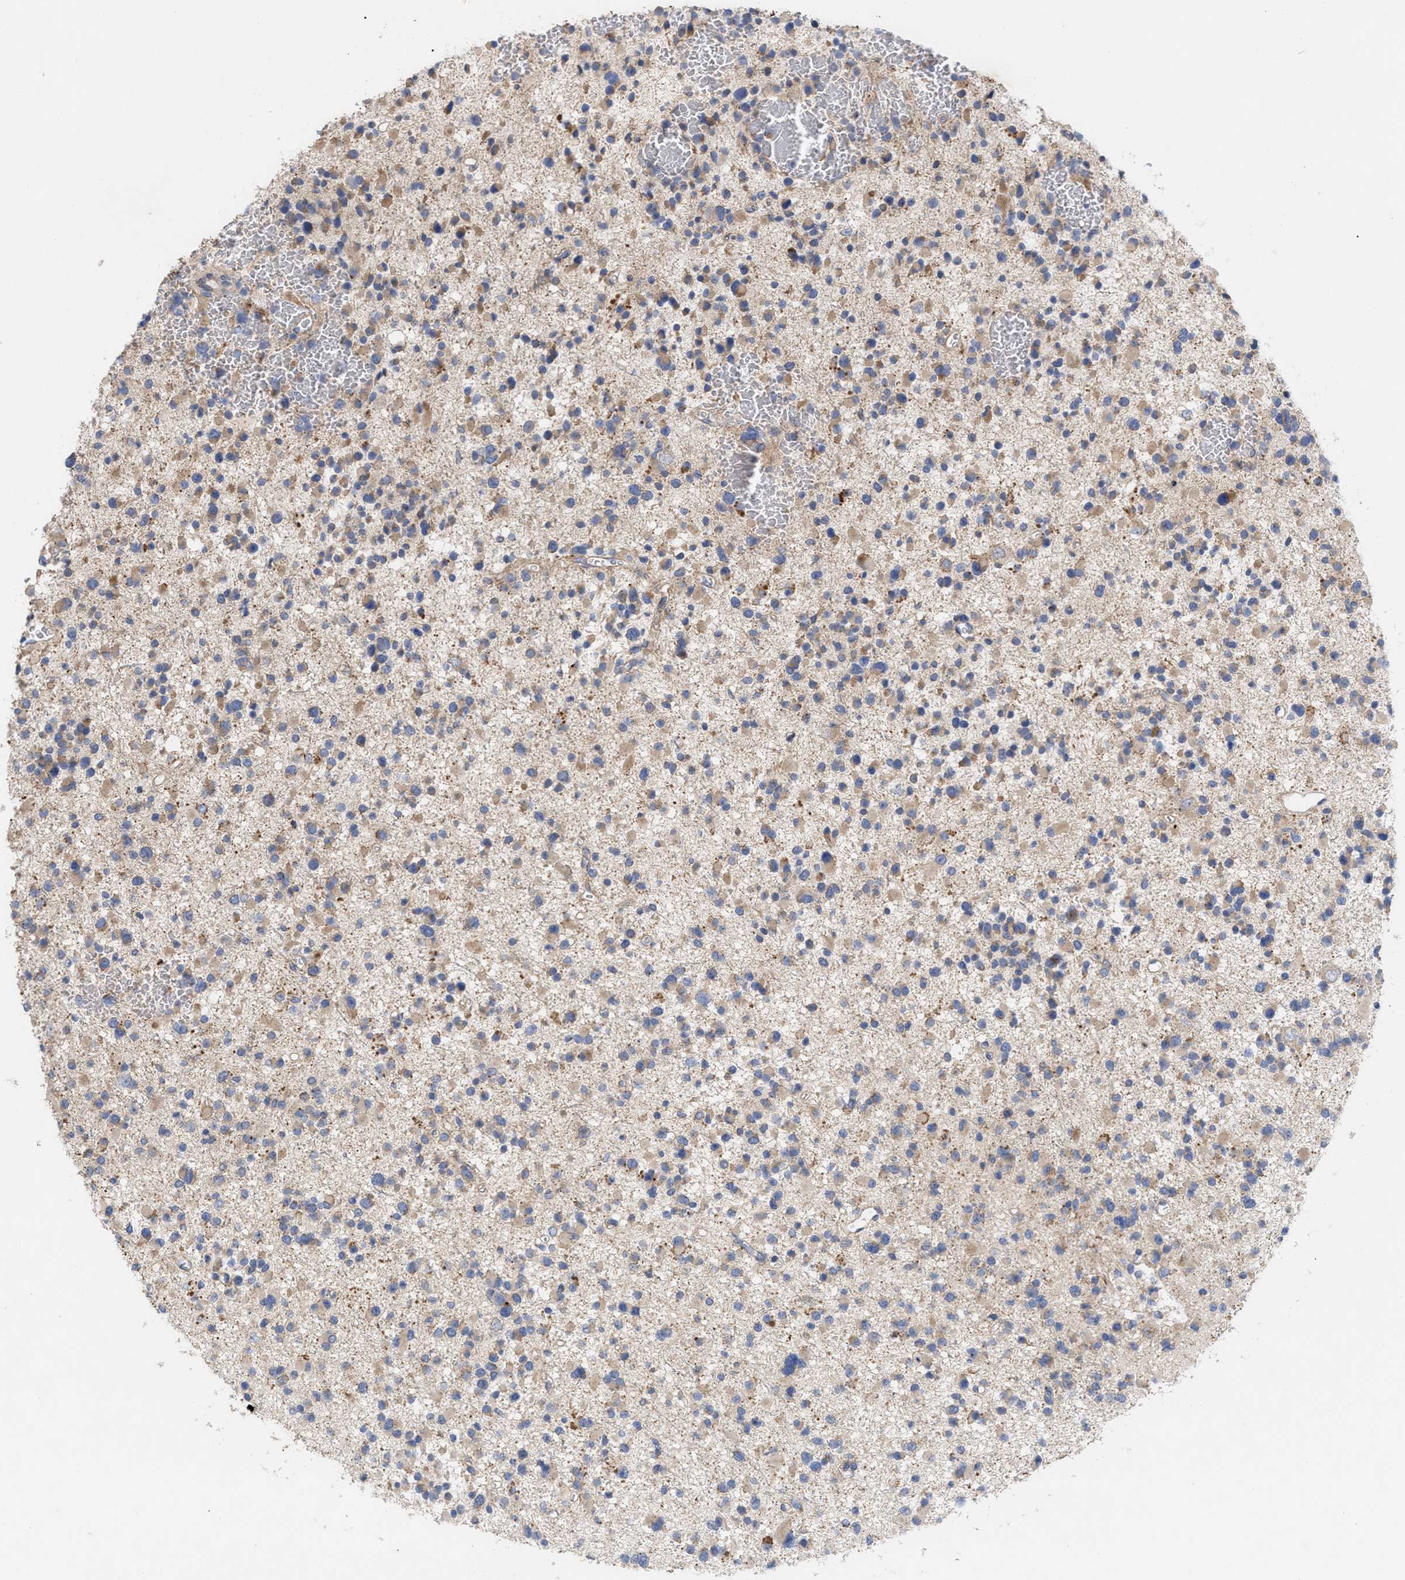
{"staining": {"intensity": "moderate", "quantity": ">75%", "location": "cytoplasmic/membranous"}, "tissue": "glioma", "cell_type": "Tumor cells", "image_type": "cancer", "snomed": [{"axis": "morphology", "description": "Glioma, malignant, Low grade"}, {"axis": "topography", "description": "Brain"}], "caption": "IHC image of neoplastic tissue: human low-grade glioma (malignant) stained using immunohistochemistry (IHC) exhibits medium levels of moderate protein expression localized specifically in the cytoplasmic/membranous of tumor cells, appearing as a cytoplasmic/membranous brown color.", "gene": "VIP", "patient": {"sex": "female", "age": 22}}